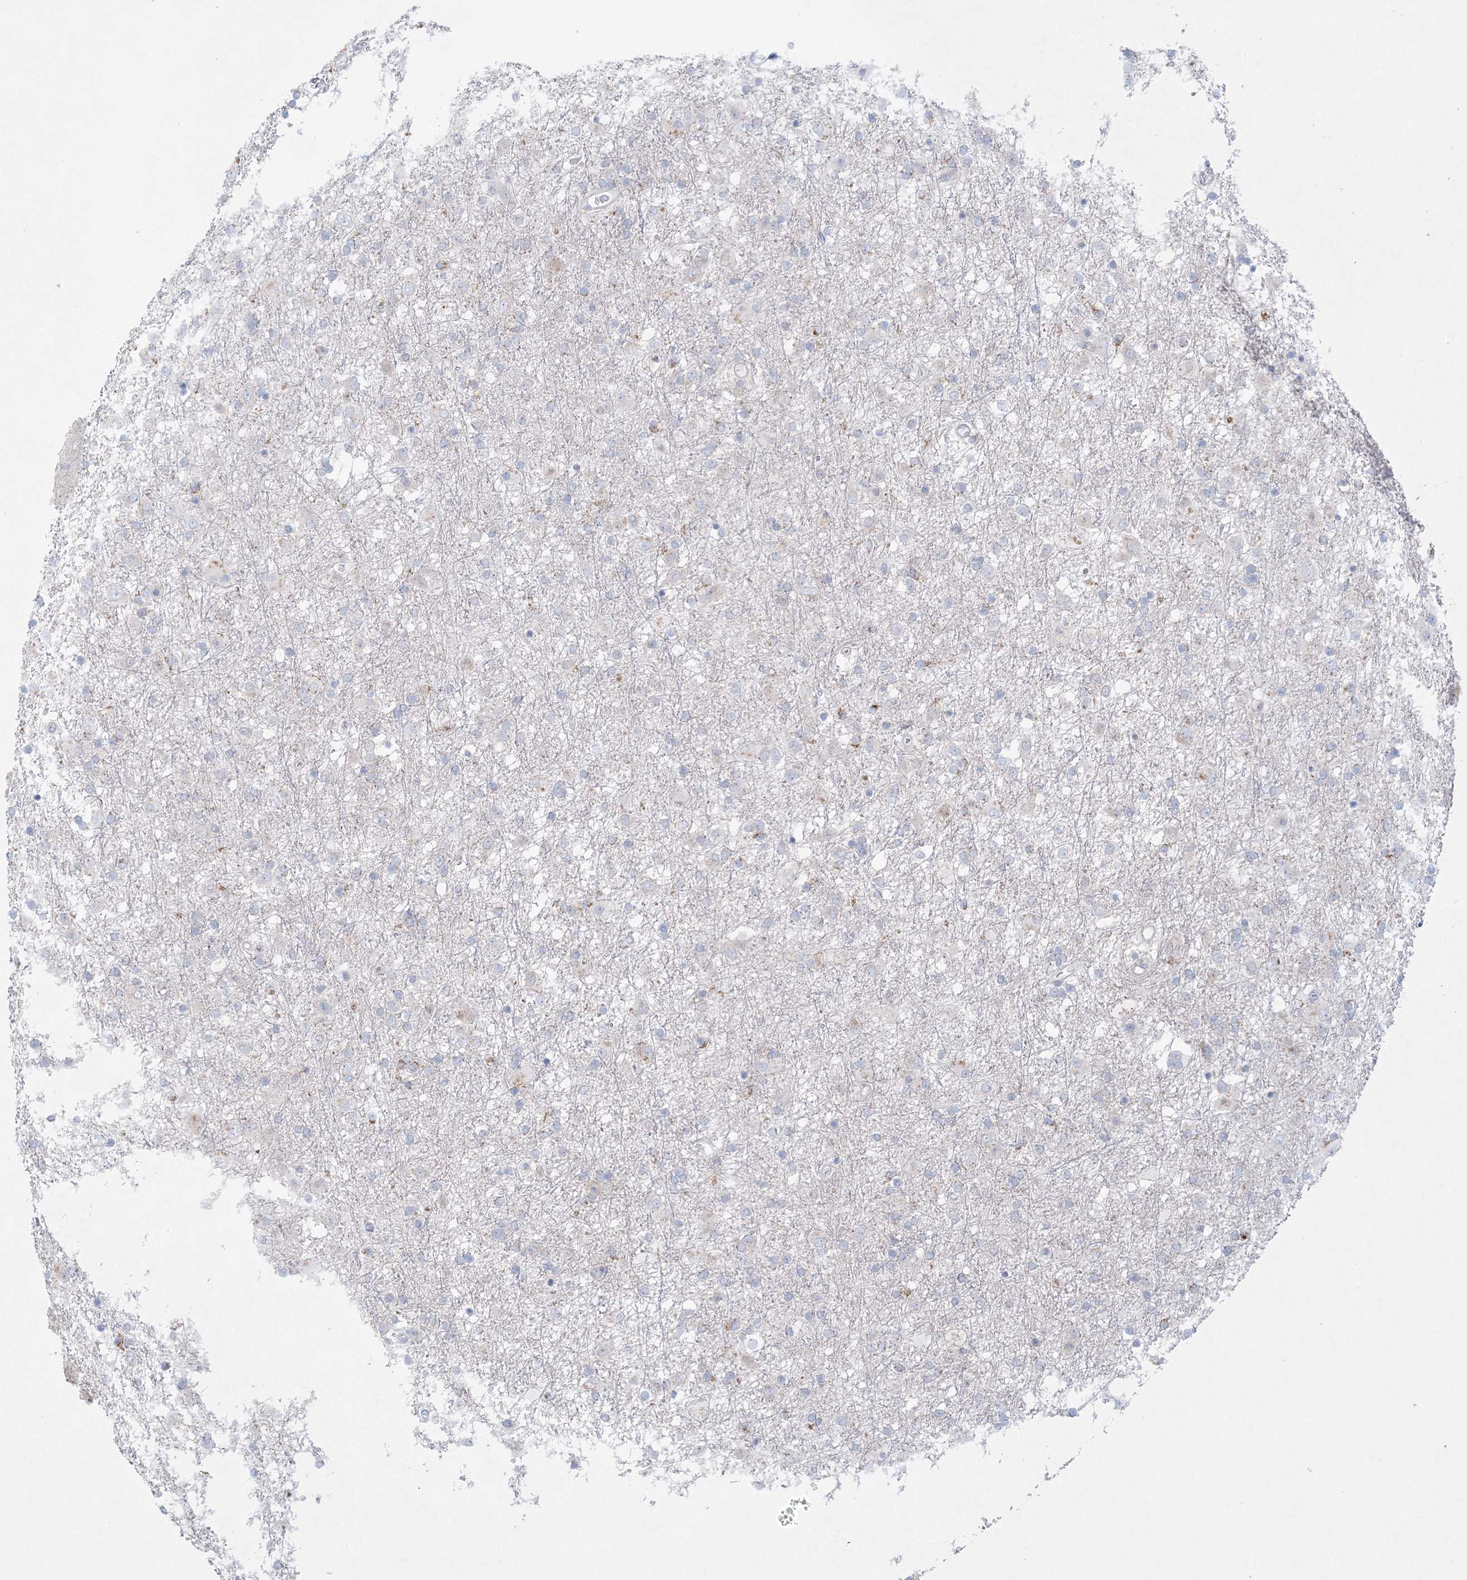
{"staining": {"intensity": "negative", "quantity": "none", "location": "none"}, "tissue": "glioma", "cell_type": "Tumor cells", "image_type": "cancer", "snomed": [{"axis": "morphology", "description": "Glioma, malignant, Low grade"}, {"axis": "topography", "description": "Brain"}], "caption": "DAB (3,3'-diaminobenzidine) immunohistochemical staining of malignant glioma (low-grade) exhibits no significant expression in tumor cells.", "gene": "KCTD6", "patient": {"sex": "male", "age": 65}}